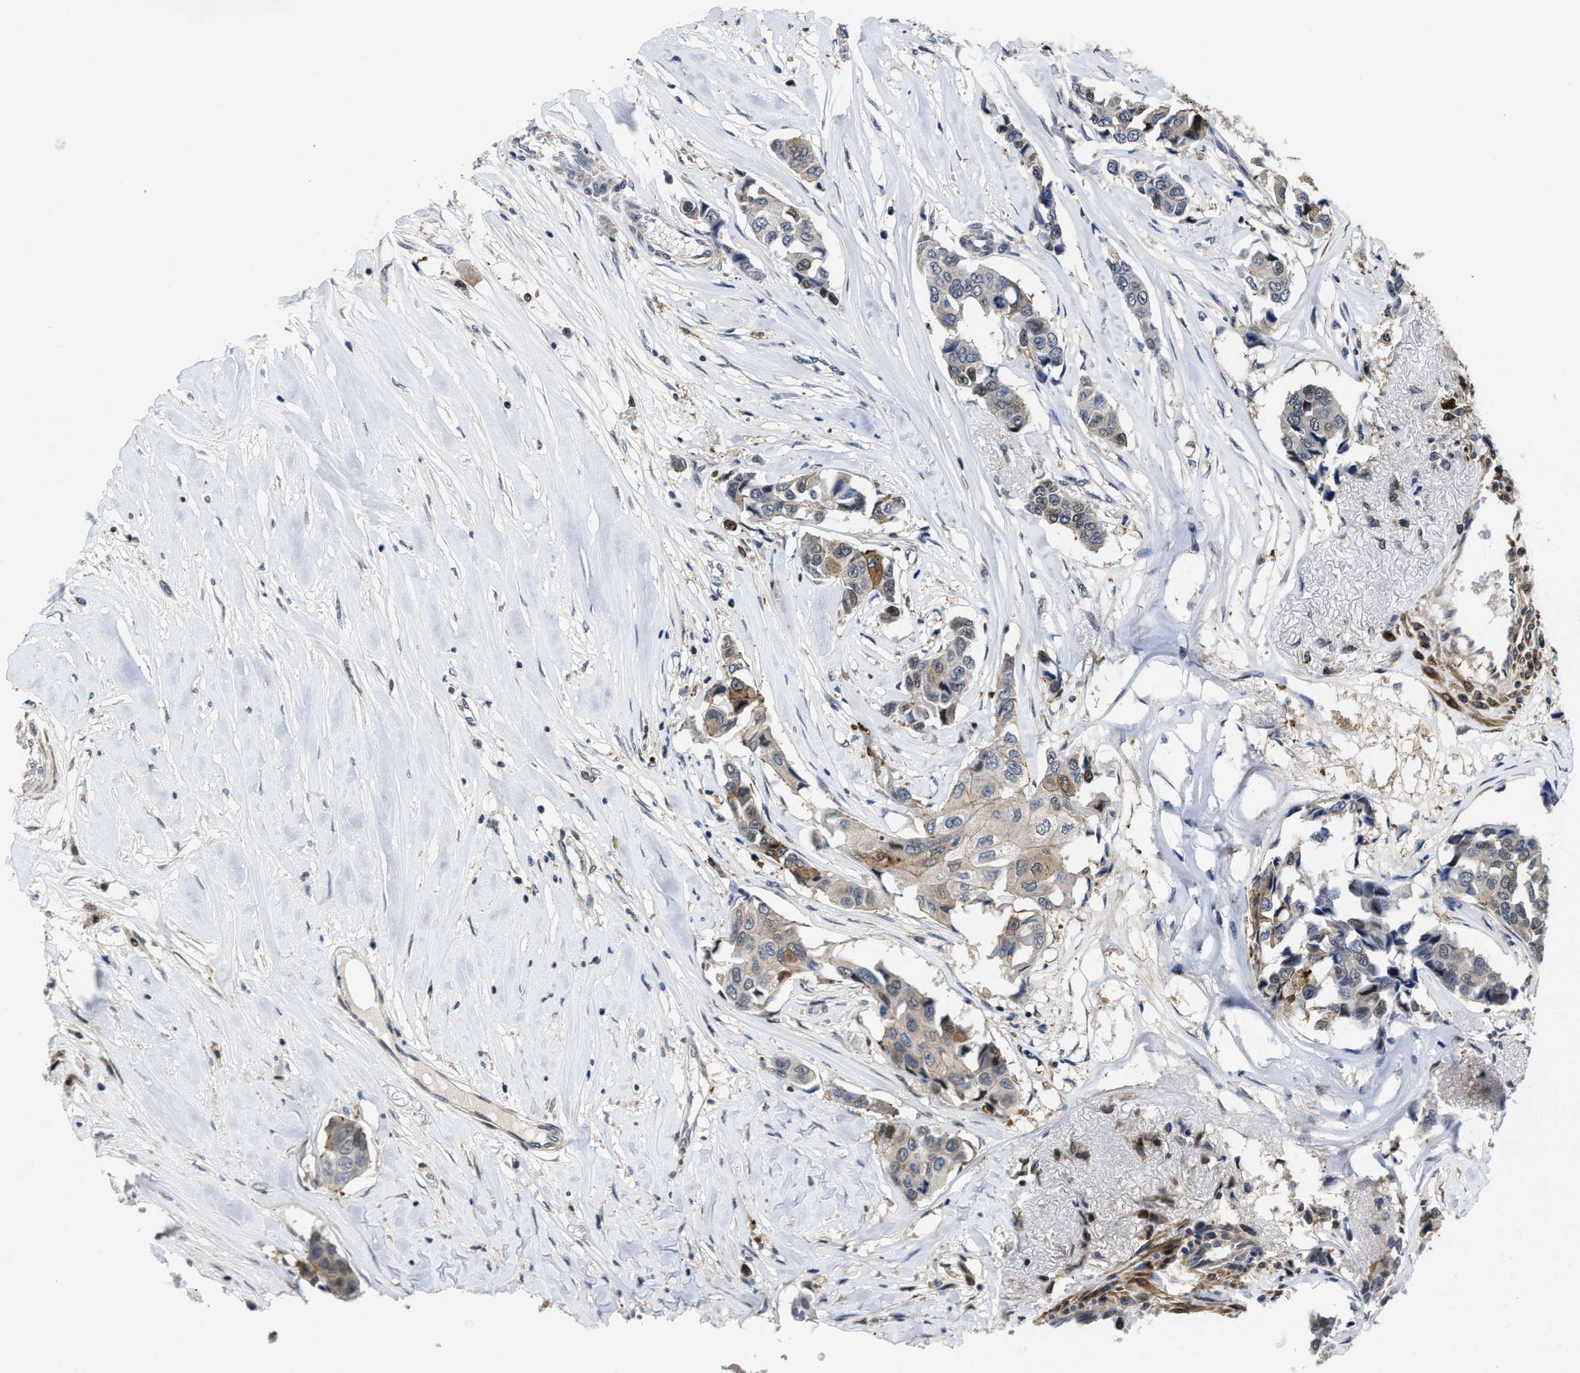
{"staining": {"intensity": "moderate", "quantity": "25%-75%", "location": "cytoplasmic/membranous"}, "tissue": "breast cancer", "cell_type": "Tumor cells", "image_type": "cancer", "snomed": [{"axis": "morphology", "description": "Duct carcinoma"}, {"axis": "topography", "description": "Breast"}], "caption": "Immunohistochemistry (IHC) (DAB) staining of breast cancer demonstrates moderate cytoplasmic/membranous protein staining in about 25%-75% of tumor cells. (DAB (3,3'-diaminobenzidine) IHC with brightfield microscopy, high magnification).", "gene": "KIF12", "patient": {"sex": "female", "age": 80}}